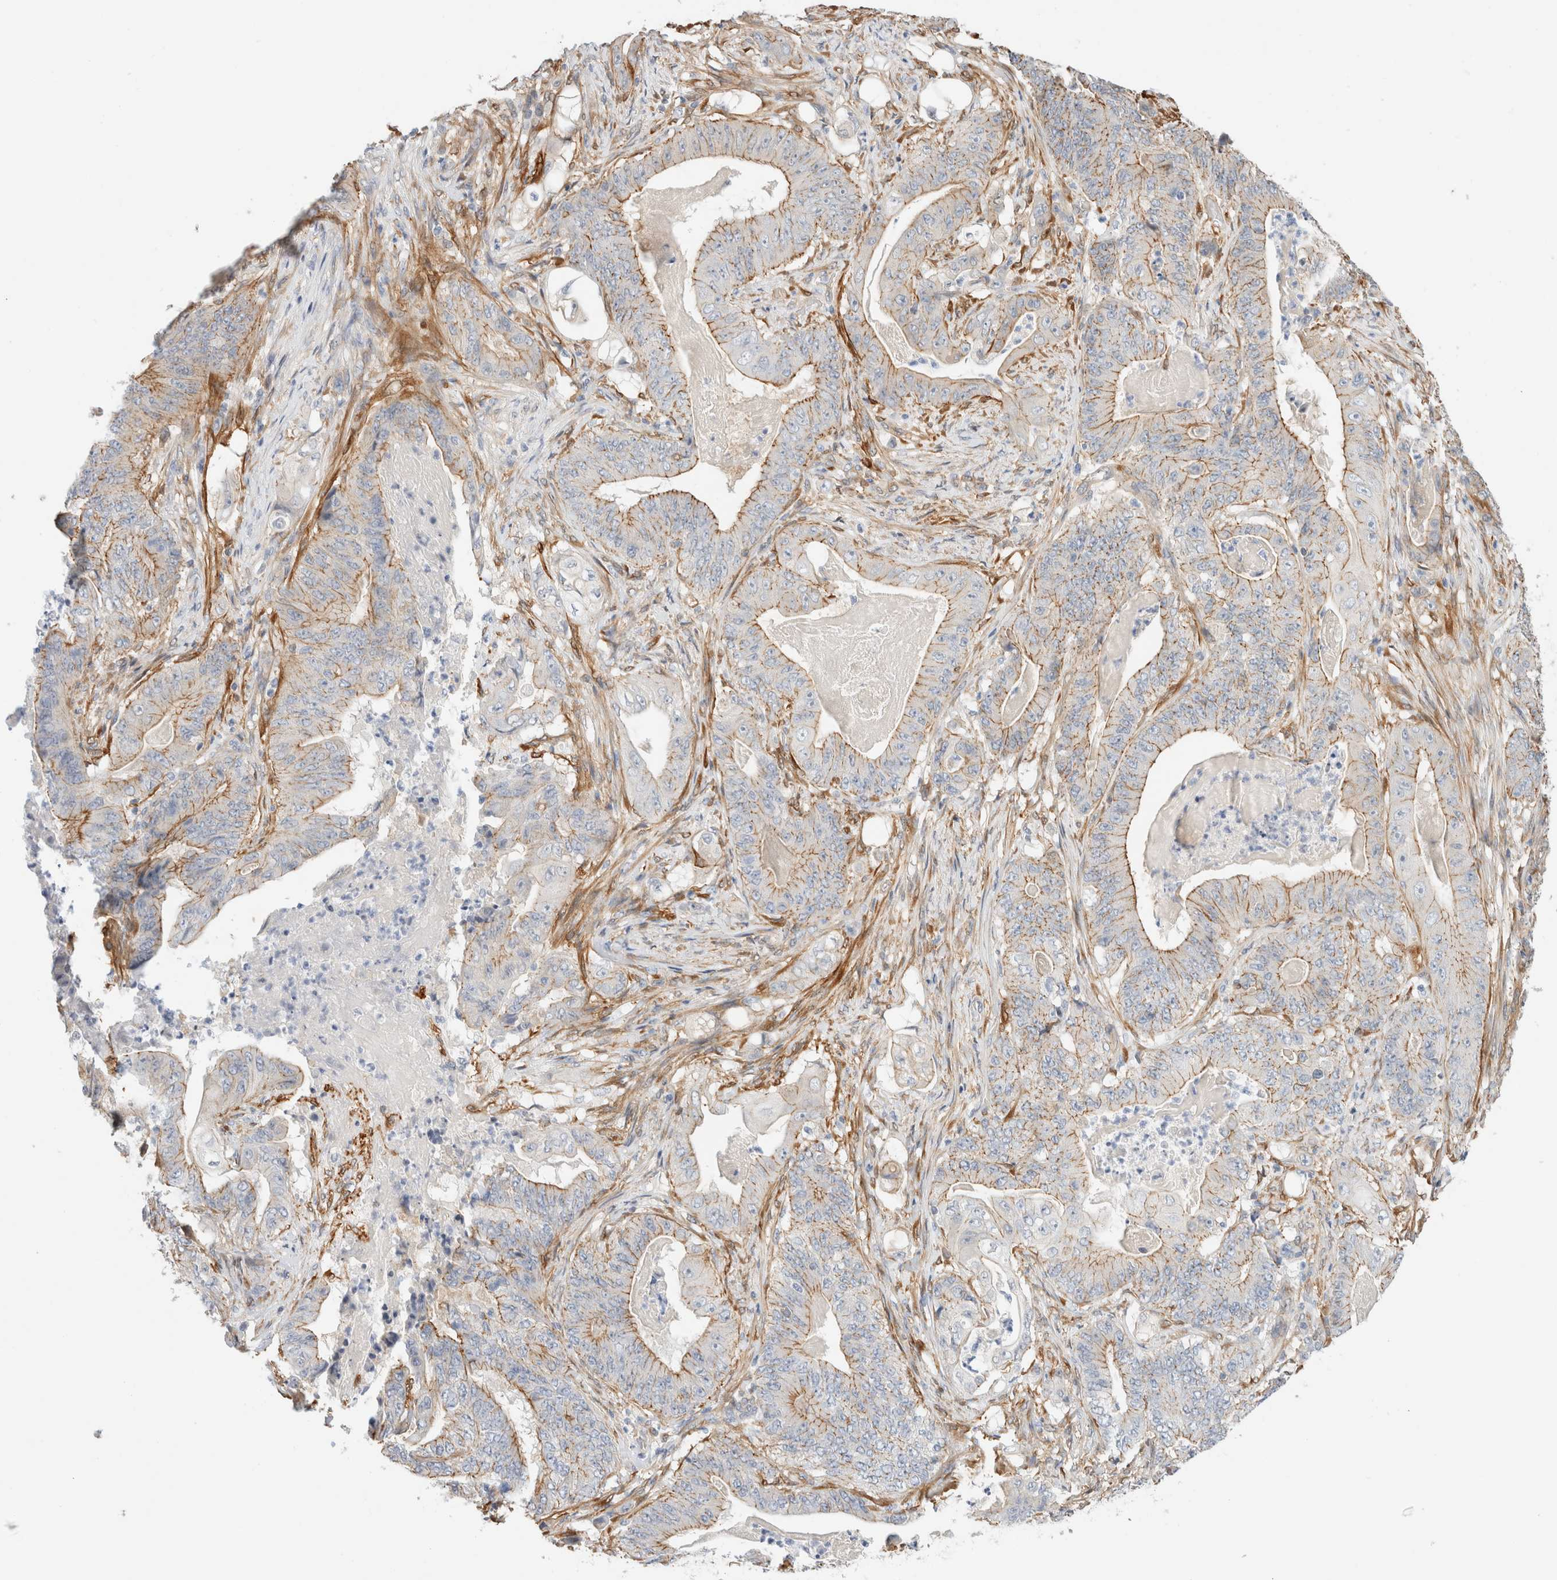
{"staining": {"intensity": "moderate", "quantity": "25%-75%", "location": "cytoplasmic/membranous"}, "tissue": "stomach cancer", "cell_type": "Tumor cells", "image_type": "cancer", "snomed": [{"axis": "morphology", "description": "Adenocarcinoma, NOS"}, {"axis": "topography", "description": "Stomach"}], "caption": "Brown immunohistochemical staining in human stomach cancer displays moderate cytoplasmic/membranous staining in about 25%-75% of tumor cells. (DAB IHC, brown staining for protein, blue staining for nuclei).", "gene": "LMCD1", "patient": {"sex": "female", "age": 73}}